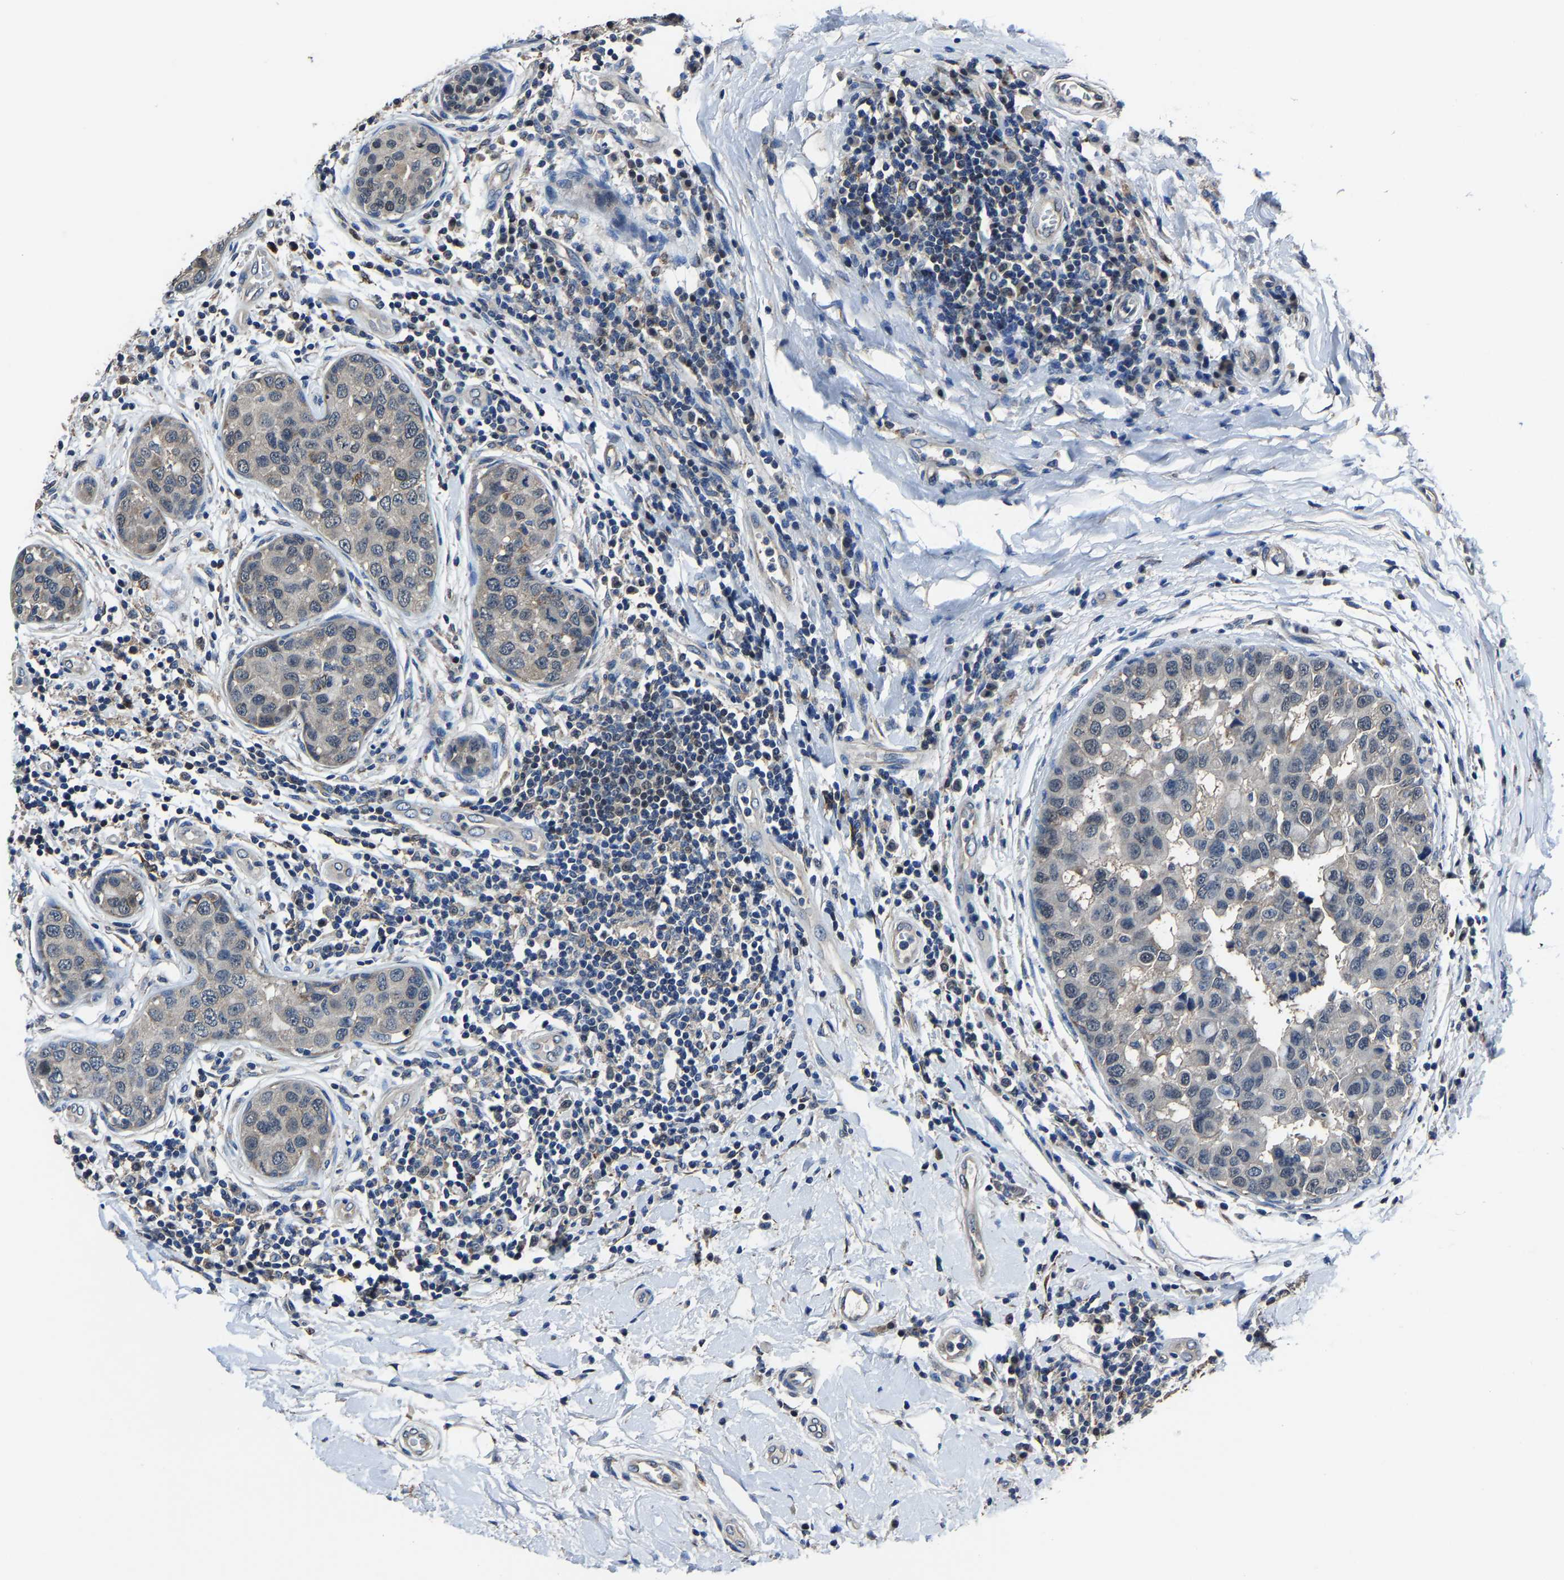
{"staining": {"intensity": "negative", "quantity": "none", "location": "none"}, "tissue": "breast cancer", "cell_type": "Tumor cells", "image_type": "cancer", "snomed": [{"axis": "morphology", "description": "Duct carcinoma"}, {"axis": "topography", "description": "Breast"}], "caption": "High power microscopy histopathology image of an immunohistochemistry histopathology image of intraductal carcinoma (breast), revealing no significant staining in tumor cells.", "gene": "STRBP", "patient": {"sex": "female", "age": 27}}